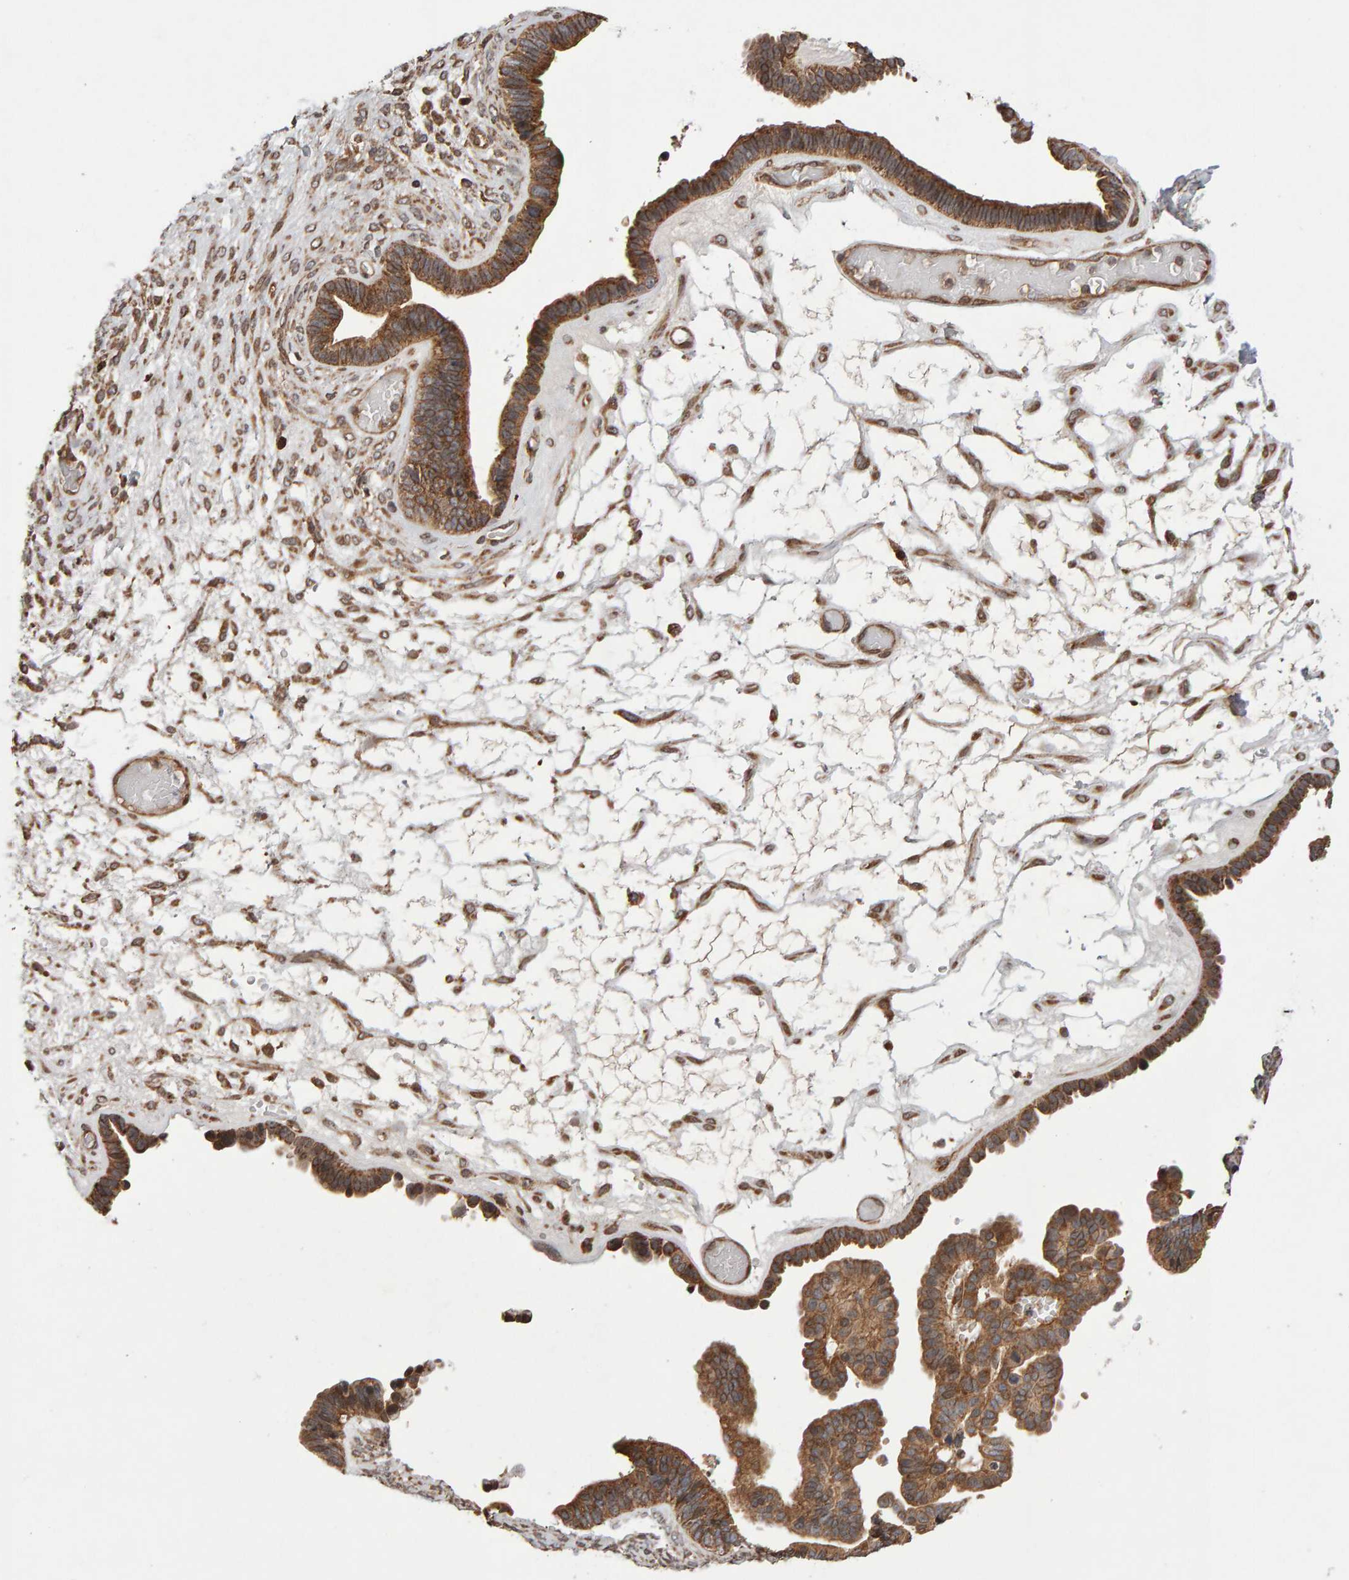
{"staining": {"intensity": "moderate", "quantity": ">75%", "location": "cytoplasmic/membranous"}, "tissue": "ovarian cancer", "cell_type": "Tumor cells", "image_type": "cancer", "snomed": [{"axis": "morphology", "description": "Cystadenocarcinoma, serous, NOS"}, {"axis": "topography", "description": "Ovary"}], "caption": "Immunohistochemical staining of serous cystadenocarcinoma (ovarian) reveals medium levels of moderate cytoplasmic/membranous expression in about >75% of tumor cells.", "gene": "LZTS1", "patient": {"sex": "female", "age": 56}}